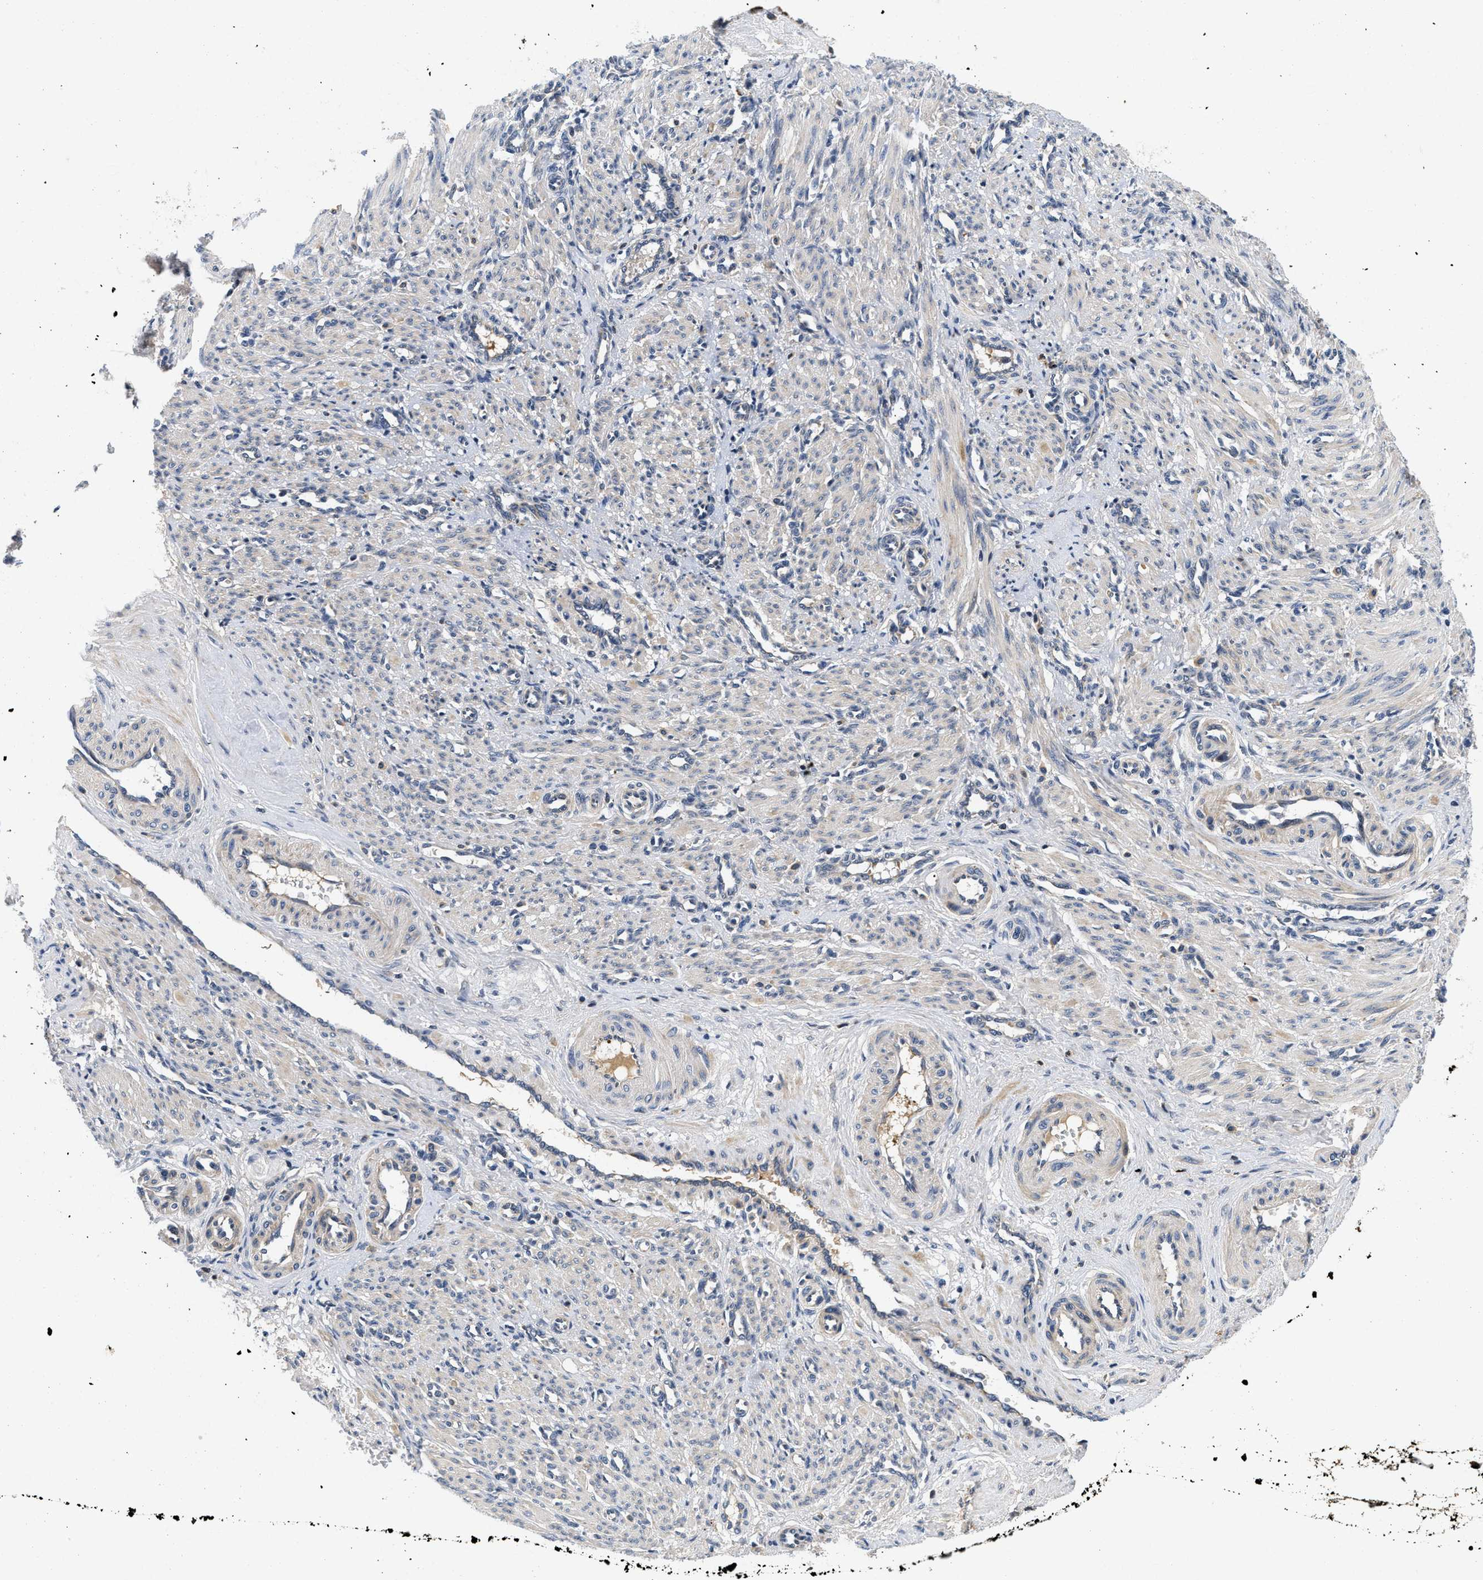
{"staining": {"intensity": "moderate", "quantity": "<25%", "location": "cytoplasmic/membranous"}, "tissue": "smooth muscle", "cell_type": "Smooth muscle cells", "image_type": "normal", "snomed": [{"axis": "morphology", "description": "Normal tissue, NOS"}, {"axis": "topography", "description": "Endometrium"}], "caption": "Unremarkable smooth muscle reveals moderate cytoplasmic/membranous staining in approximately <25% of smooth muscle cells The protein of interest is stained brown, and the nuclei are stained in blue (DAB (3,3'-diaminobenzidine) IHC with brightfield microscopy, high magnification)..", "gene": "PDP1", "patient": {"sex": "female", "age": 33}}